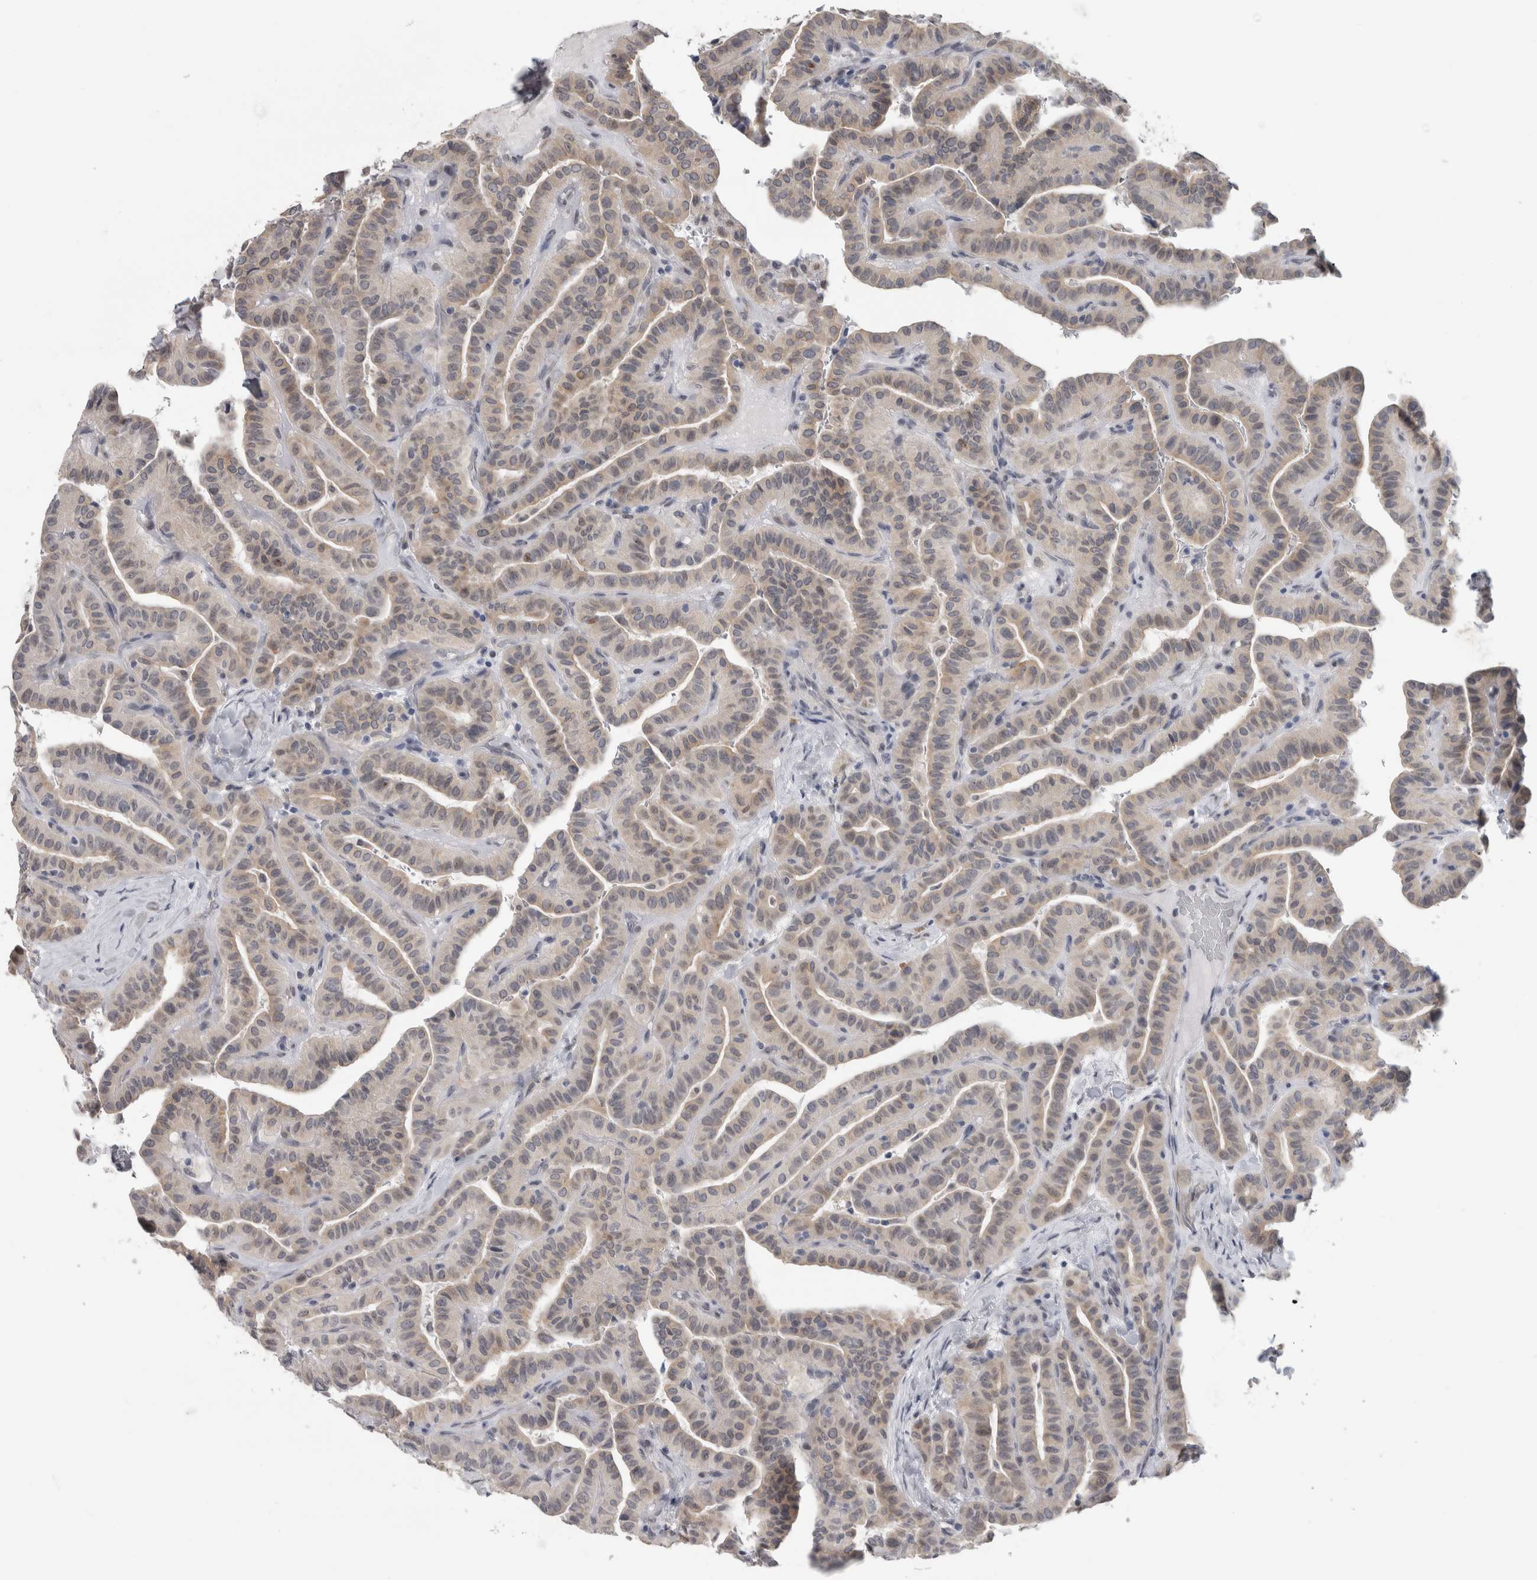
{"staining": {"intensity": "weak", "quantity": "25%-75%", "location": "cytoplasmic/membranous"}, "tissue": "thyroid cancer", "cell_type": "Tumor cells", "image_type": "cancer", "snomed": [{"axis": "morphology", "description": "Papillary adenocarcinoma, NOS"}, {"axis": "topography", "description": "Thyroid gland"}], "caption": "Immunohistochemistry (DAB) staining of thyroid papillary adenocarcinoma demonstrates weak cytoplasmic/membranous protein staining in about 25%-75% of tumor cells.", "gene": "TMEM242", "patient": {"sex": "male", "age": 77}}